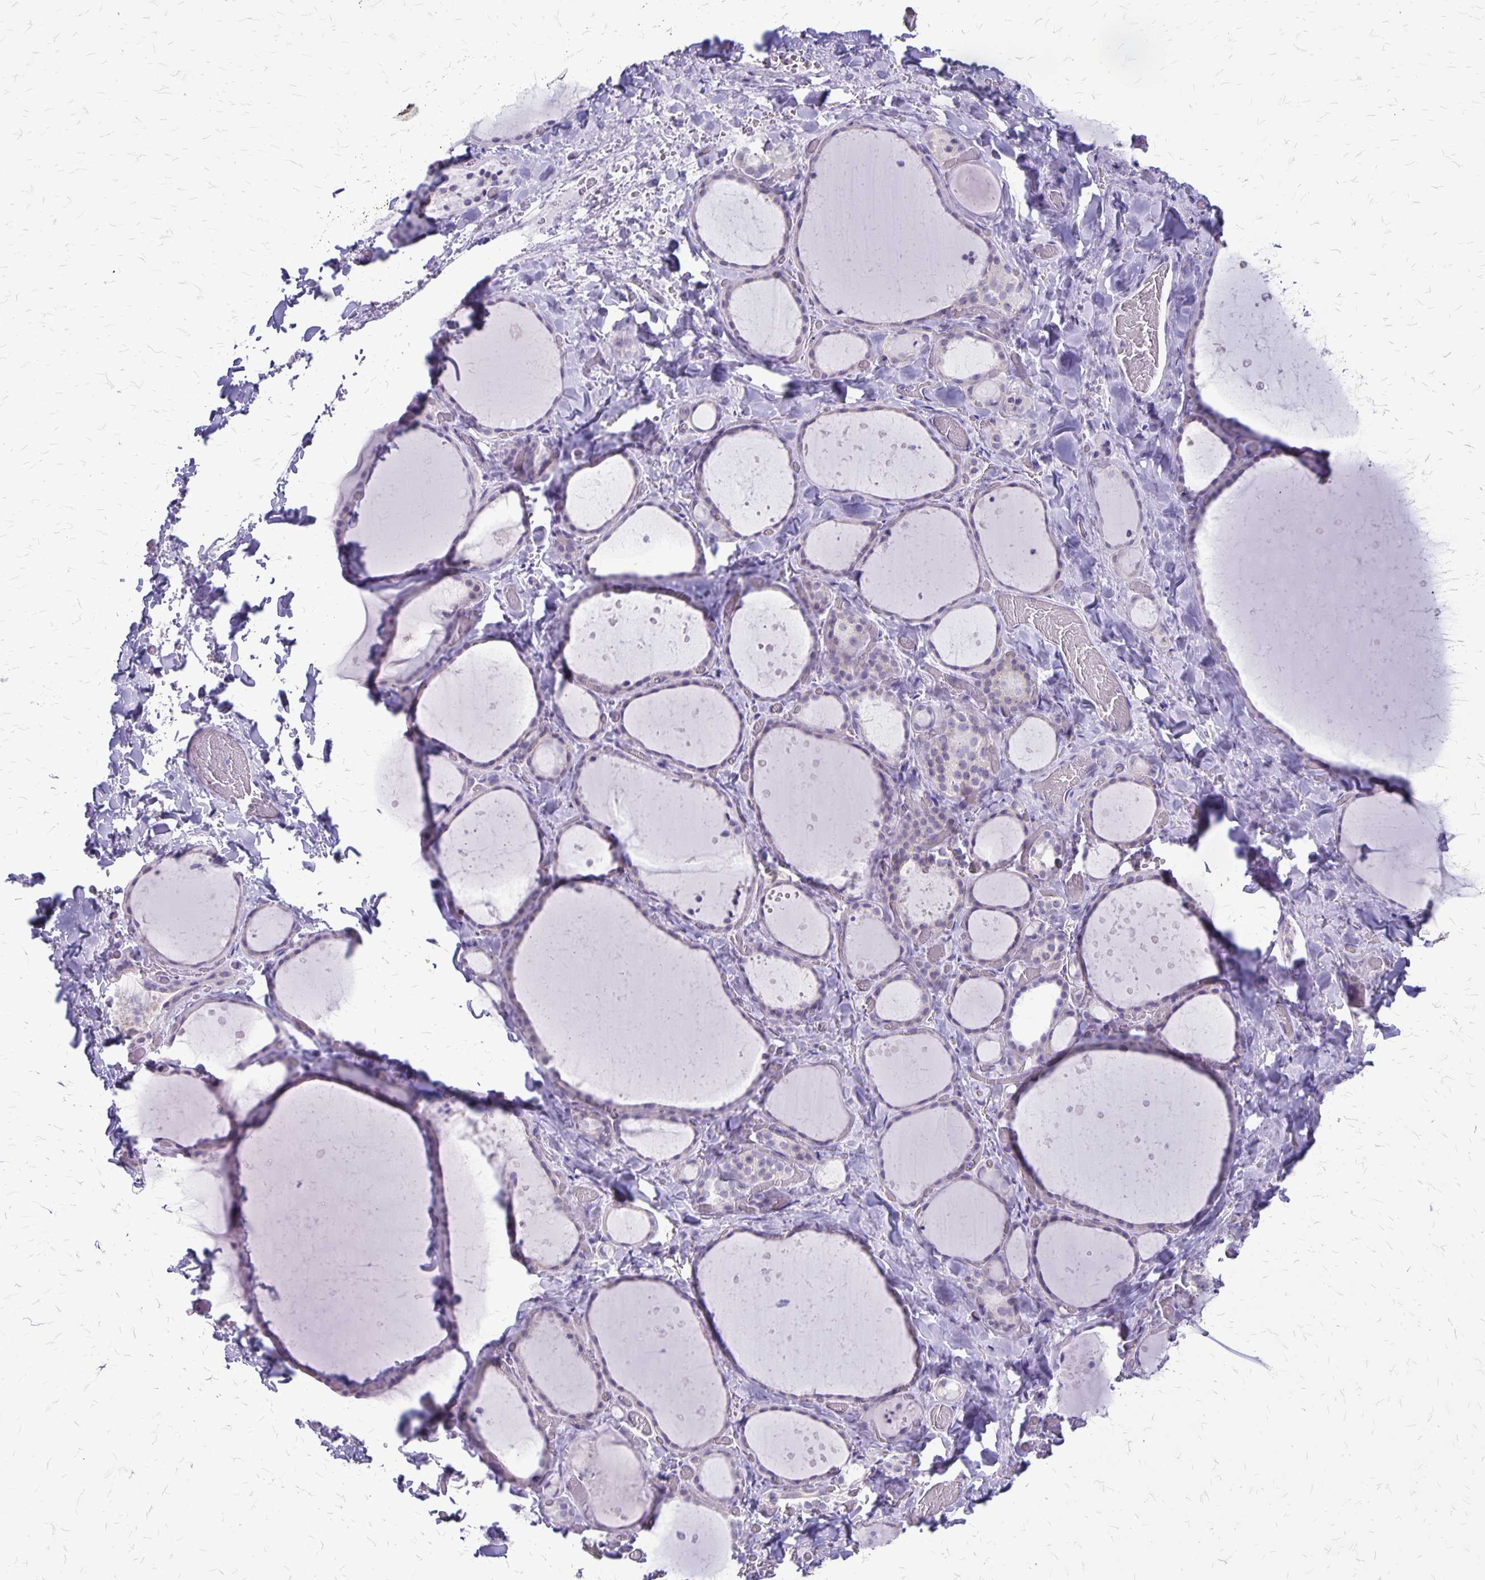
{"staining": {"intensity": "negative", "quantity": "none", "location": "none"}, "tissue": "thyroid gland", "cell_type": "Glandular cells", "image_type": "normal", "snomed": [{"axis": "morphology", "description": "Normal tissue, NOS"}, {"axis": "topography", "description": "Thyroid gland"}], "caption": "Normal thyroid gland was stained to show a protein in brown. There is no significant positivity in glandular cells.", "gene": "PLXNB3", "patient": {"sex": "female", "age": 36}}